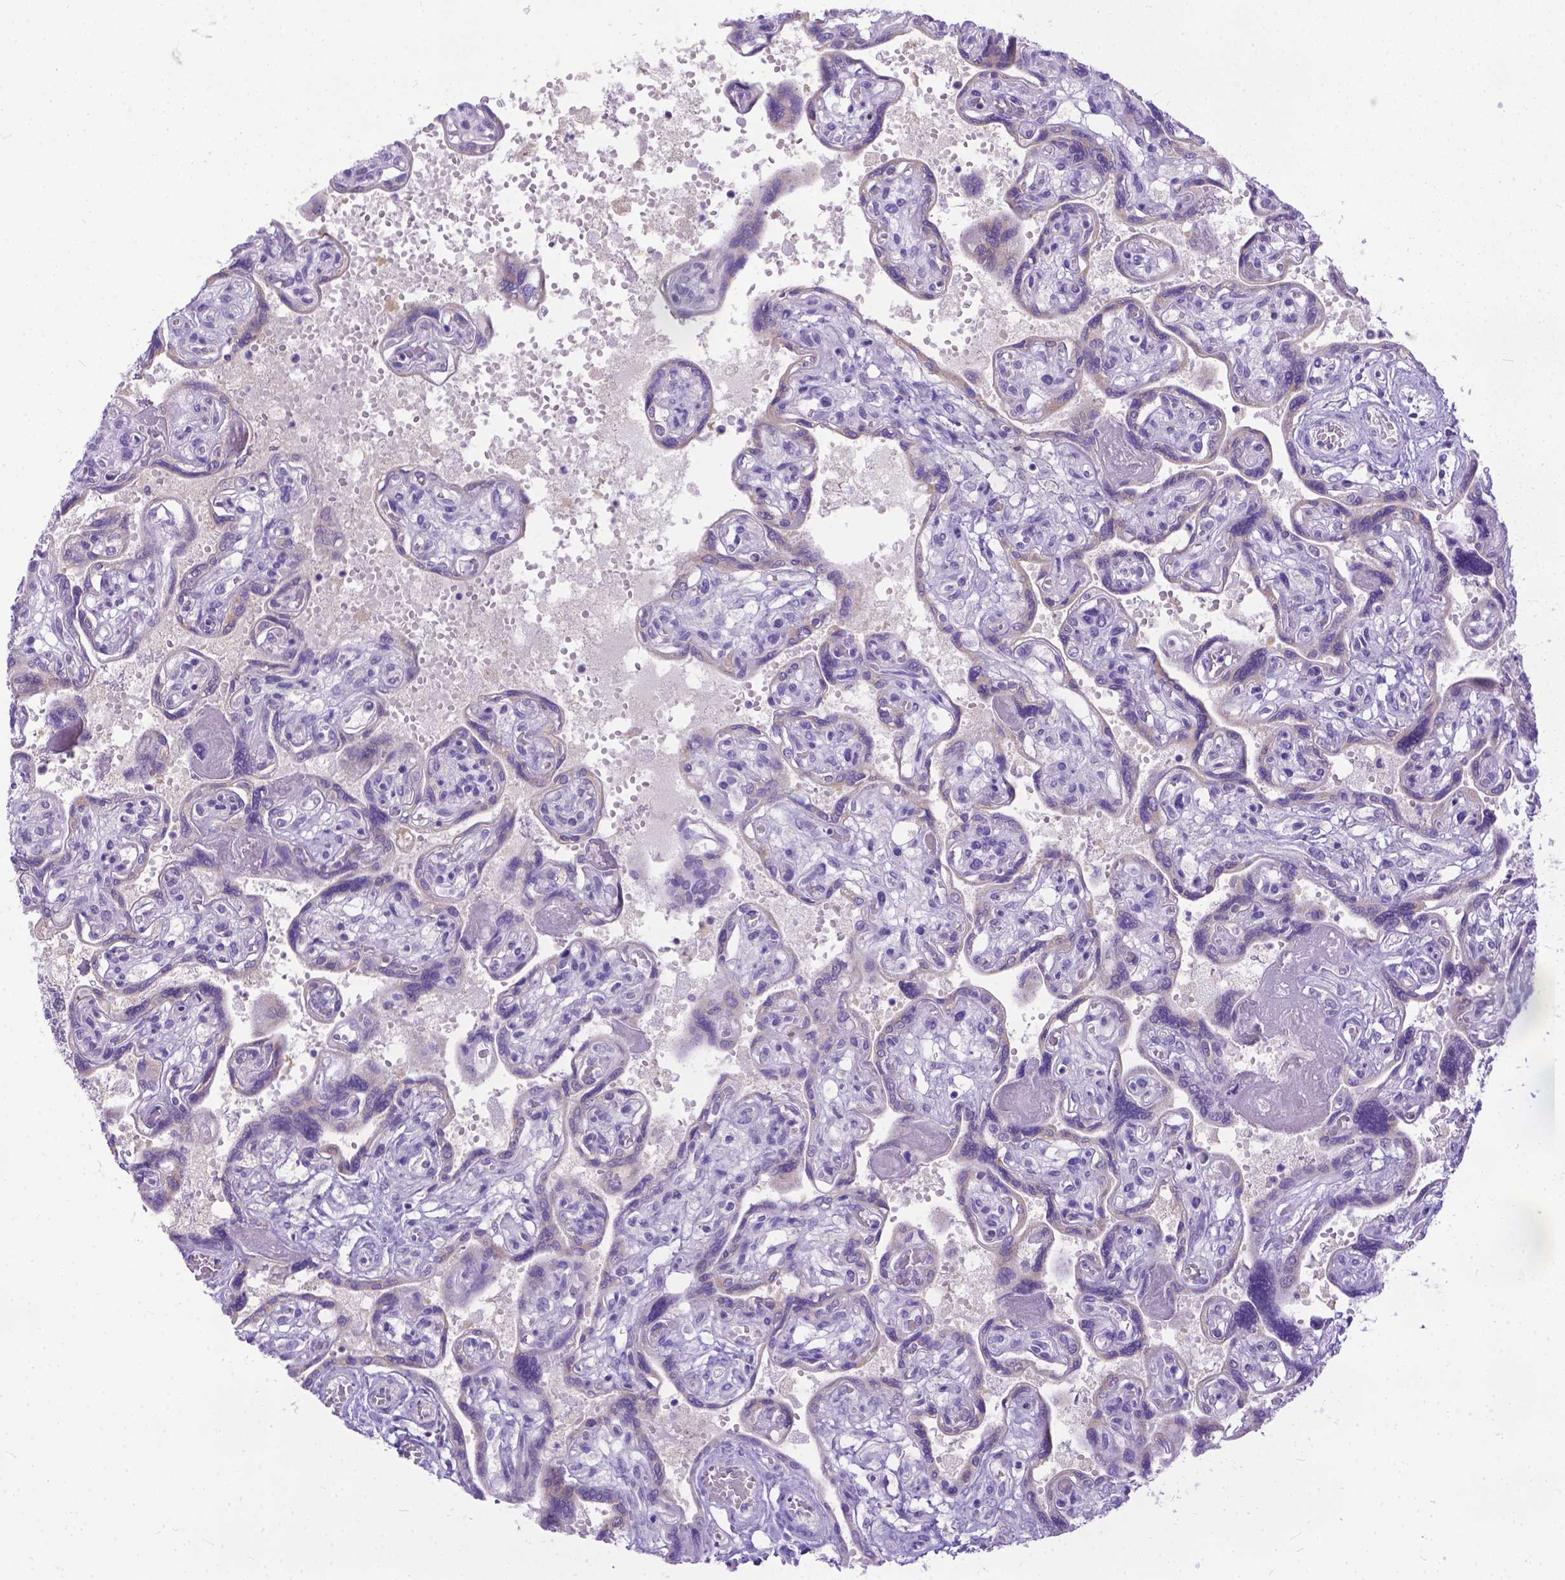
{"staining": {"intensity": "negative", "quantity": "none", "location": "none"}, "tissue": "placenta", "cell_type": "Decidual cells", "image_type": "normal", "snomed": [{"axis": "morphology", "description": "Normal tissue, NOS"}, {"axis": "topography", "description": "Placenta"}], "caption": "DAB immunohistochemical staining of unremarkable placenta demonstrates no significant positivity in decidual cells. Brightfield microscopy of immunohistochemistry (IHC) stained with DAB (brown) and hematoxylin (blue), captured at high magnification.", "gene": "TTLL6", "patient": {"sex": "female", "age": 32}}